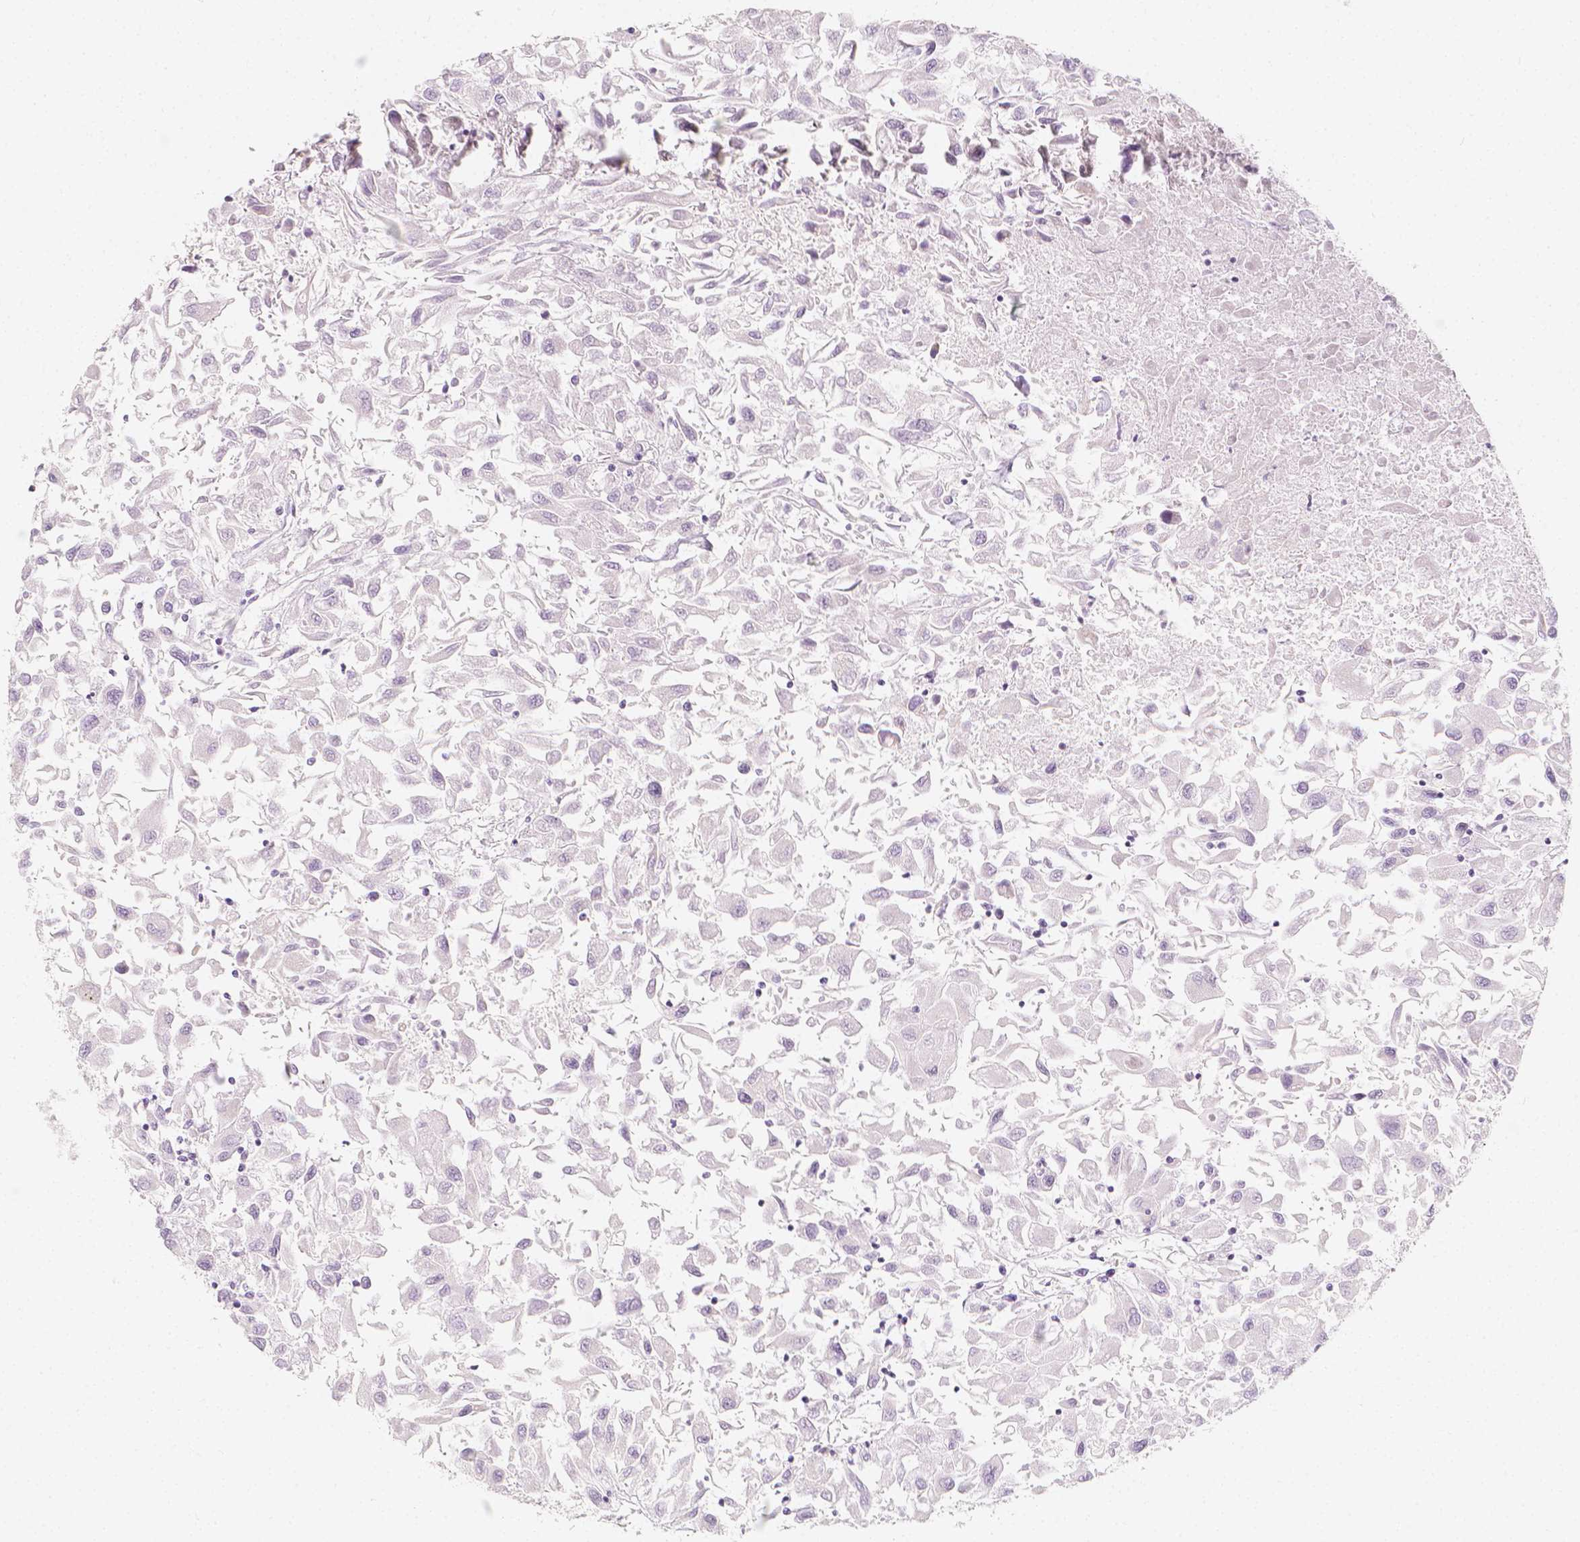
{"staining": {"intensity": "negative", "quantity": "none", "location": "none"}, "tissue": "renal cancer", "cell_type": "Tumor cells", "image_type": "cancer", "snomed": [{"axis": "morphology", "description": "Adenocarcinoma, NOS"}, {"axis": "topography", "description": "Kidney"}], "caption": "There is no significant staining in tumor cells of renal cancer. Nuclei are stained in blue.", "gene": "RBFOX1", "patient": {"sex": "female", "age": 76}}